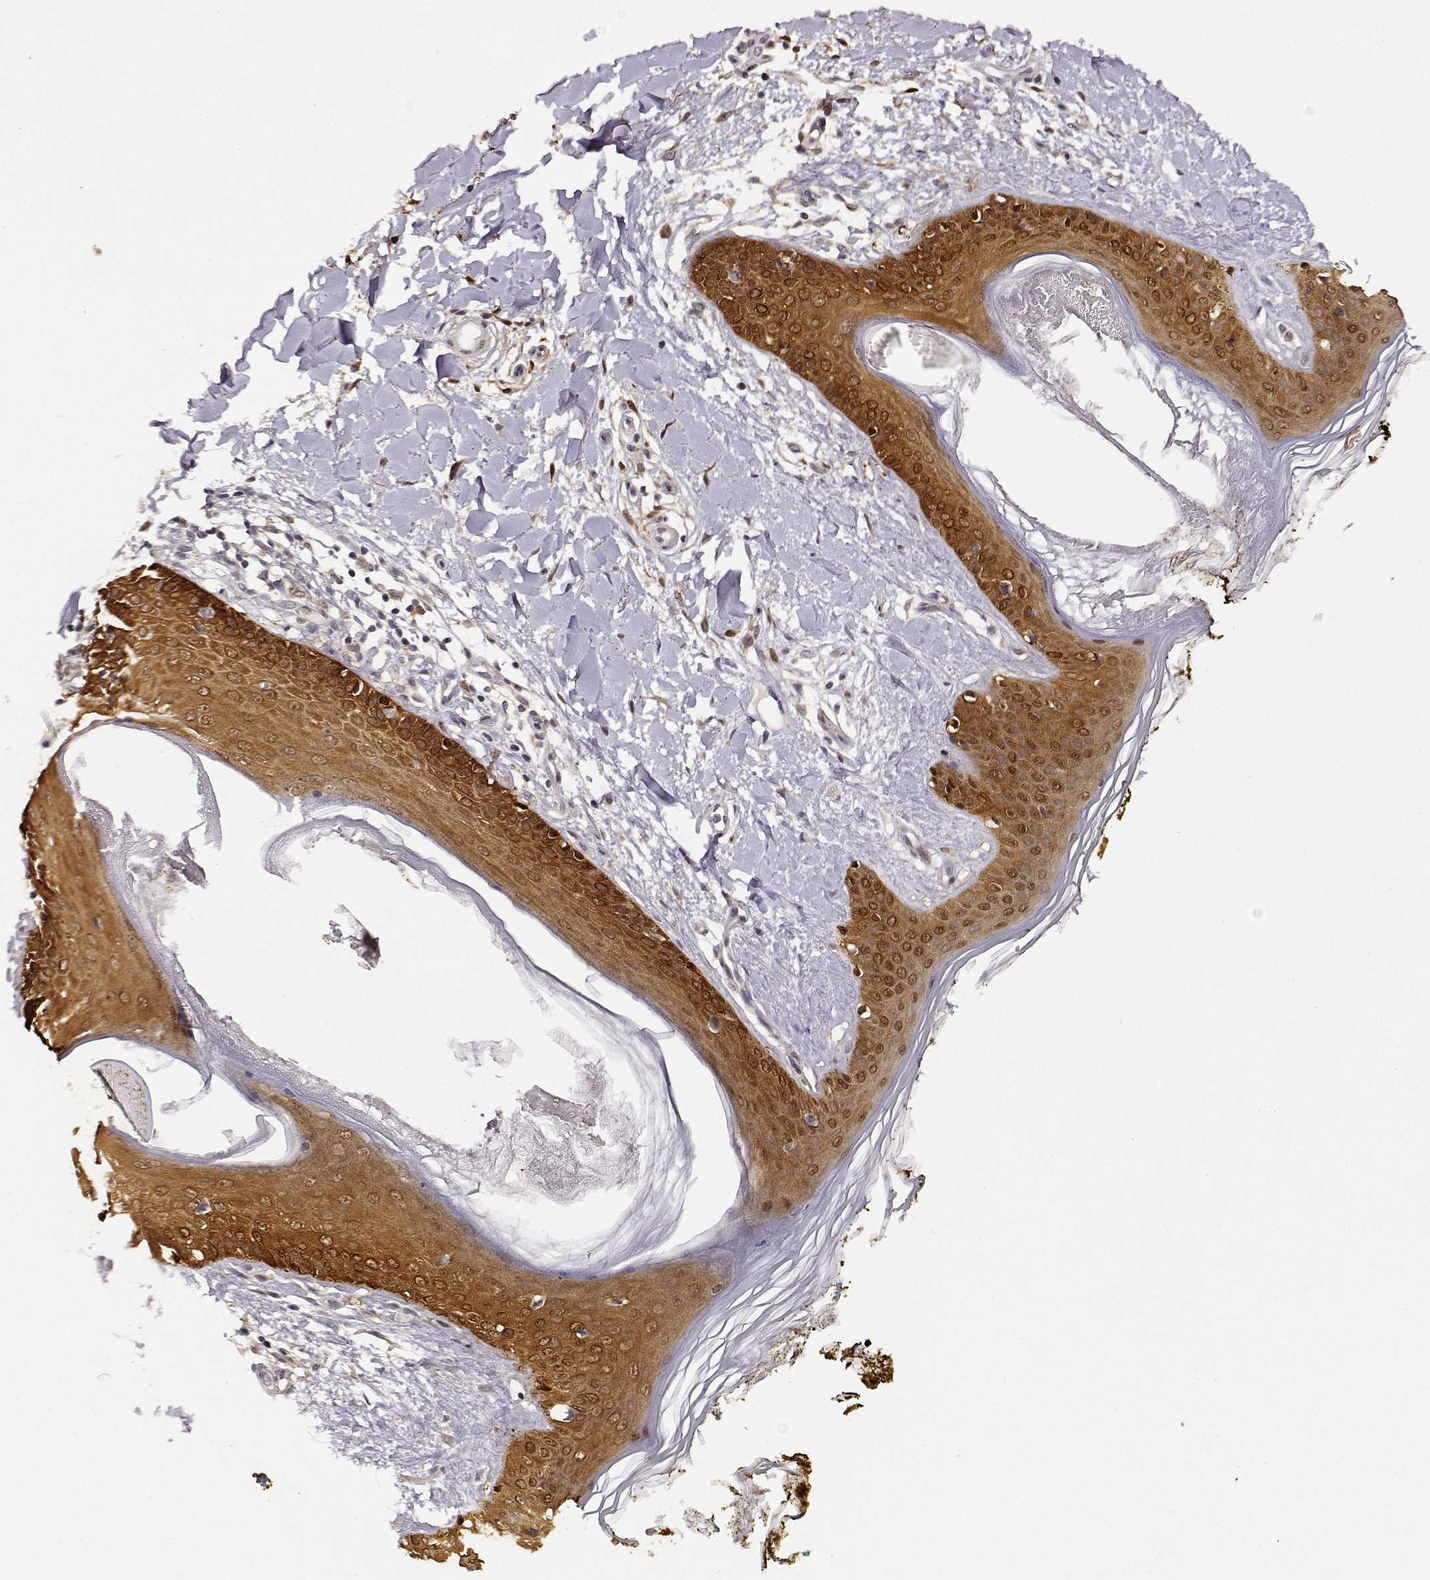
{"staining": {"intensity": "moderate", "quantity": ">75%", "location": "cytoplasmic/membranous"}, "tissue": "skin", "cell_type": "Fibroblasts", "image_type": "normal", "snomed": [{"axis": "morphology", "description": "Normal tissue, NOS"}, {"axis": "topography", "description": "Skin"}], "caption": "Benign skin demonstrates moderate cytoplasmic/membranous positivity in about >75% of fibroblasts, visualized by immunohistochemistry. (Brightfield microscopy of DAB IHC at high magnification).", "gene": "PHGDH", "patient": {"sex": "female", "age": 34}}